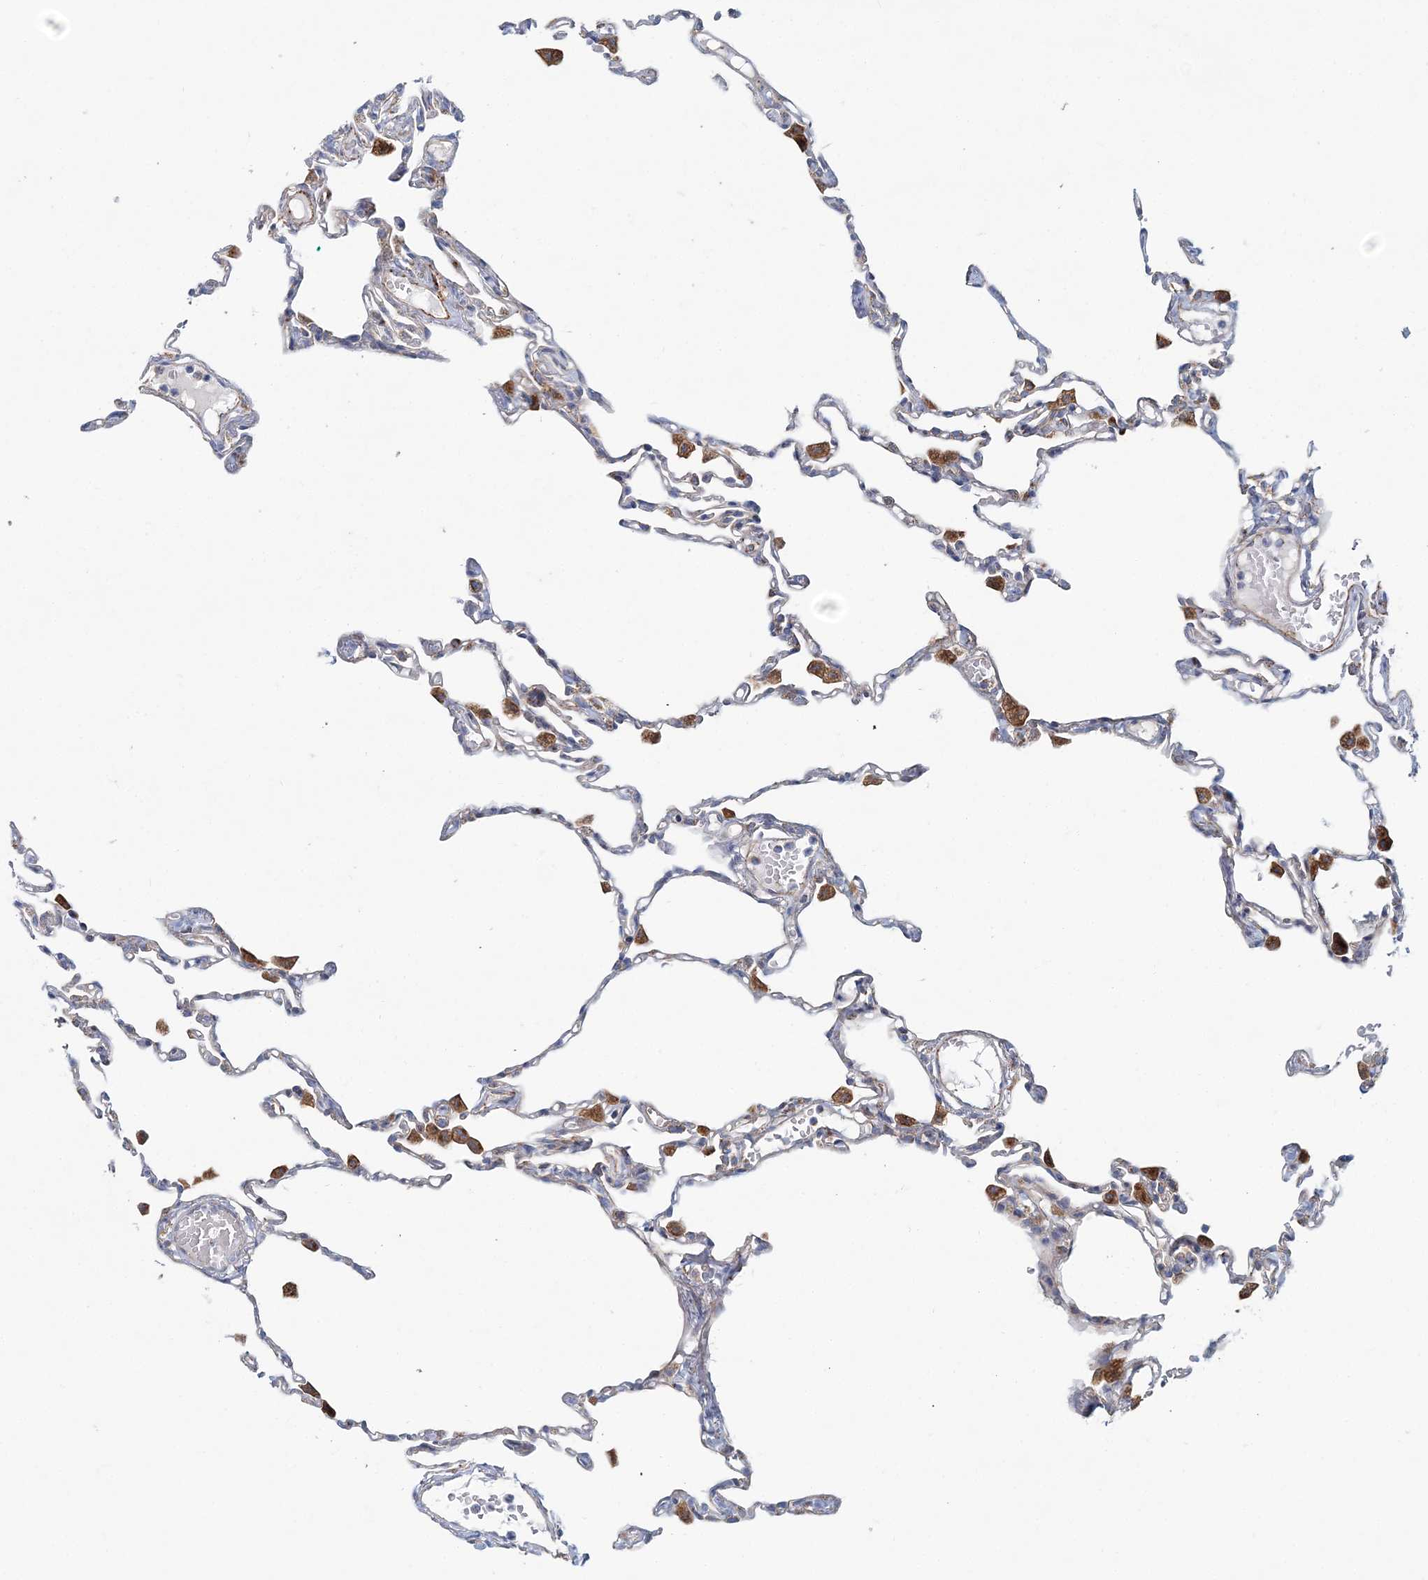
{"staining": {"intensity": "weak", "quantity": "<25%", "location": "cytoplasmic/membranous"}, "tissue": "lung", "cell_type": "Alveolar cells", "image_type": "normal", "snomed": [{"axis": "morphology", "description": "Normal tissue, NOS"}, {"axis": "topography", "description": "Lung"}], "caption": "Immunohistochemical staining of normal human lung exhibits no significant positivity in alveolar cells.", "gene": "ARHGAP6", "patient": {"sex": "female", "age": 49}}